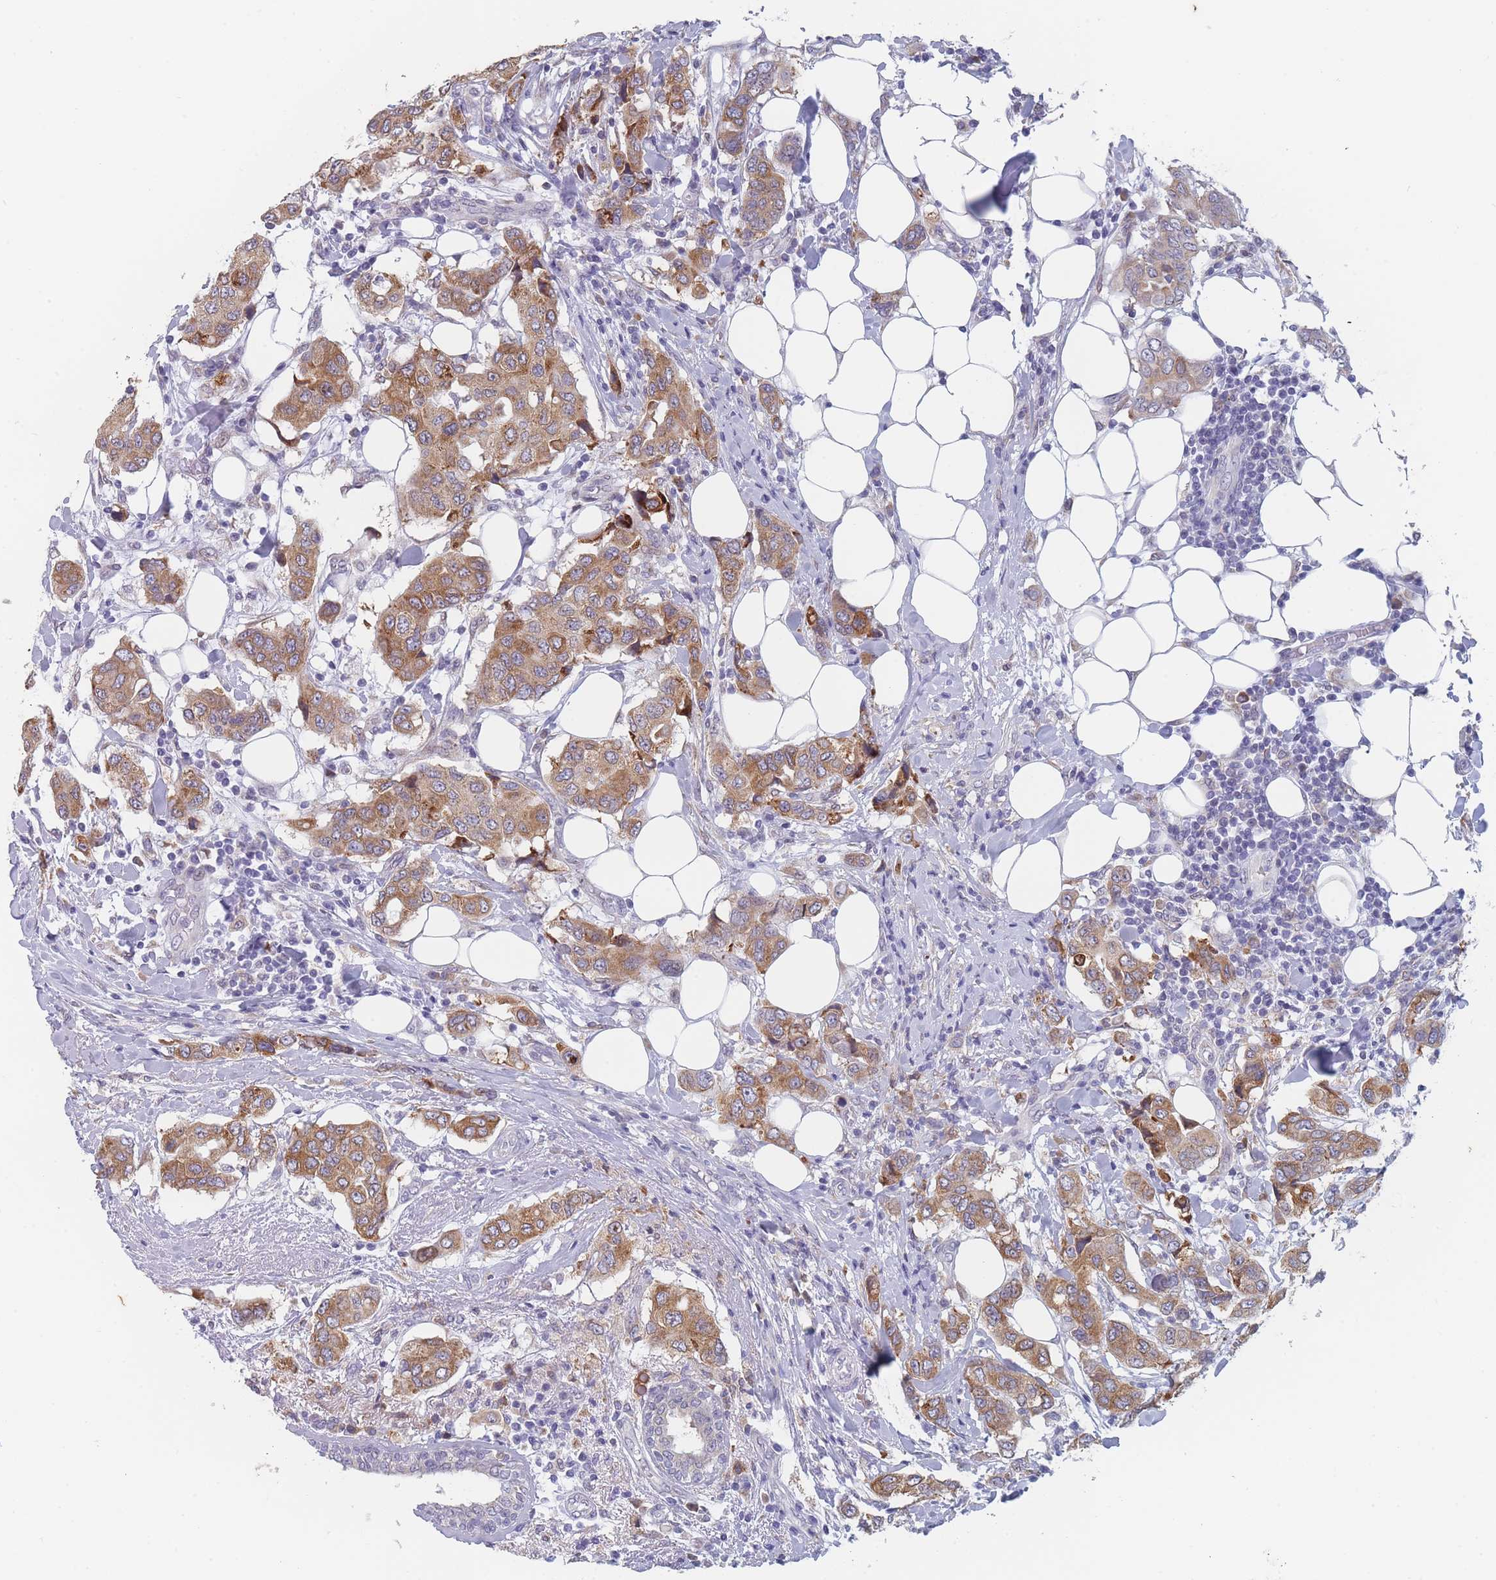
{"staining": {"intensity": "moderate", "quantity": ">75%", "location": "cytoplasmic/membranous"}, "tissue": "breast cancer", "cell_type": "Tumor cells", "image_type": "cancer", "snomed": [{"axis": "morphology", "description": "Lobular carcinoma"}, {"axis": "topography", "description": "Breast"}], "caption": "Moderate cytoplasmic/membranous protein staining is identified in approximately >75% of tumor cells in breast cancer.", "gene": "TMED10", "patient": {"sex": "female", "age": 51}}